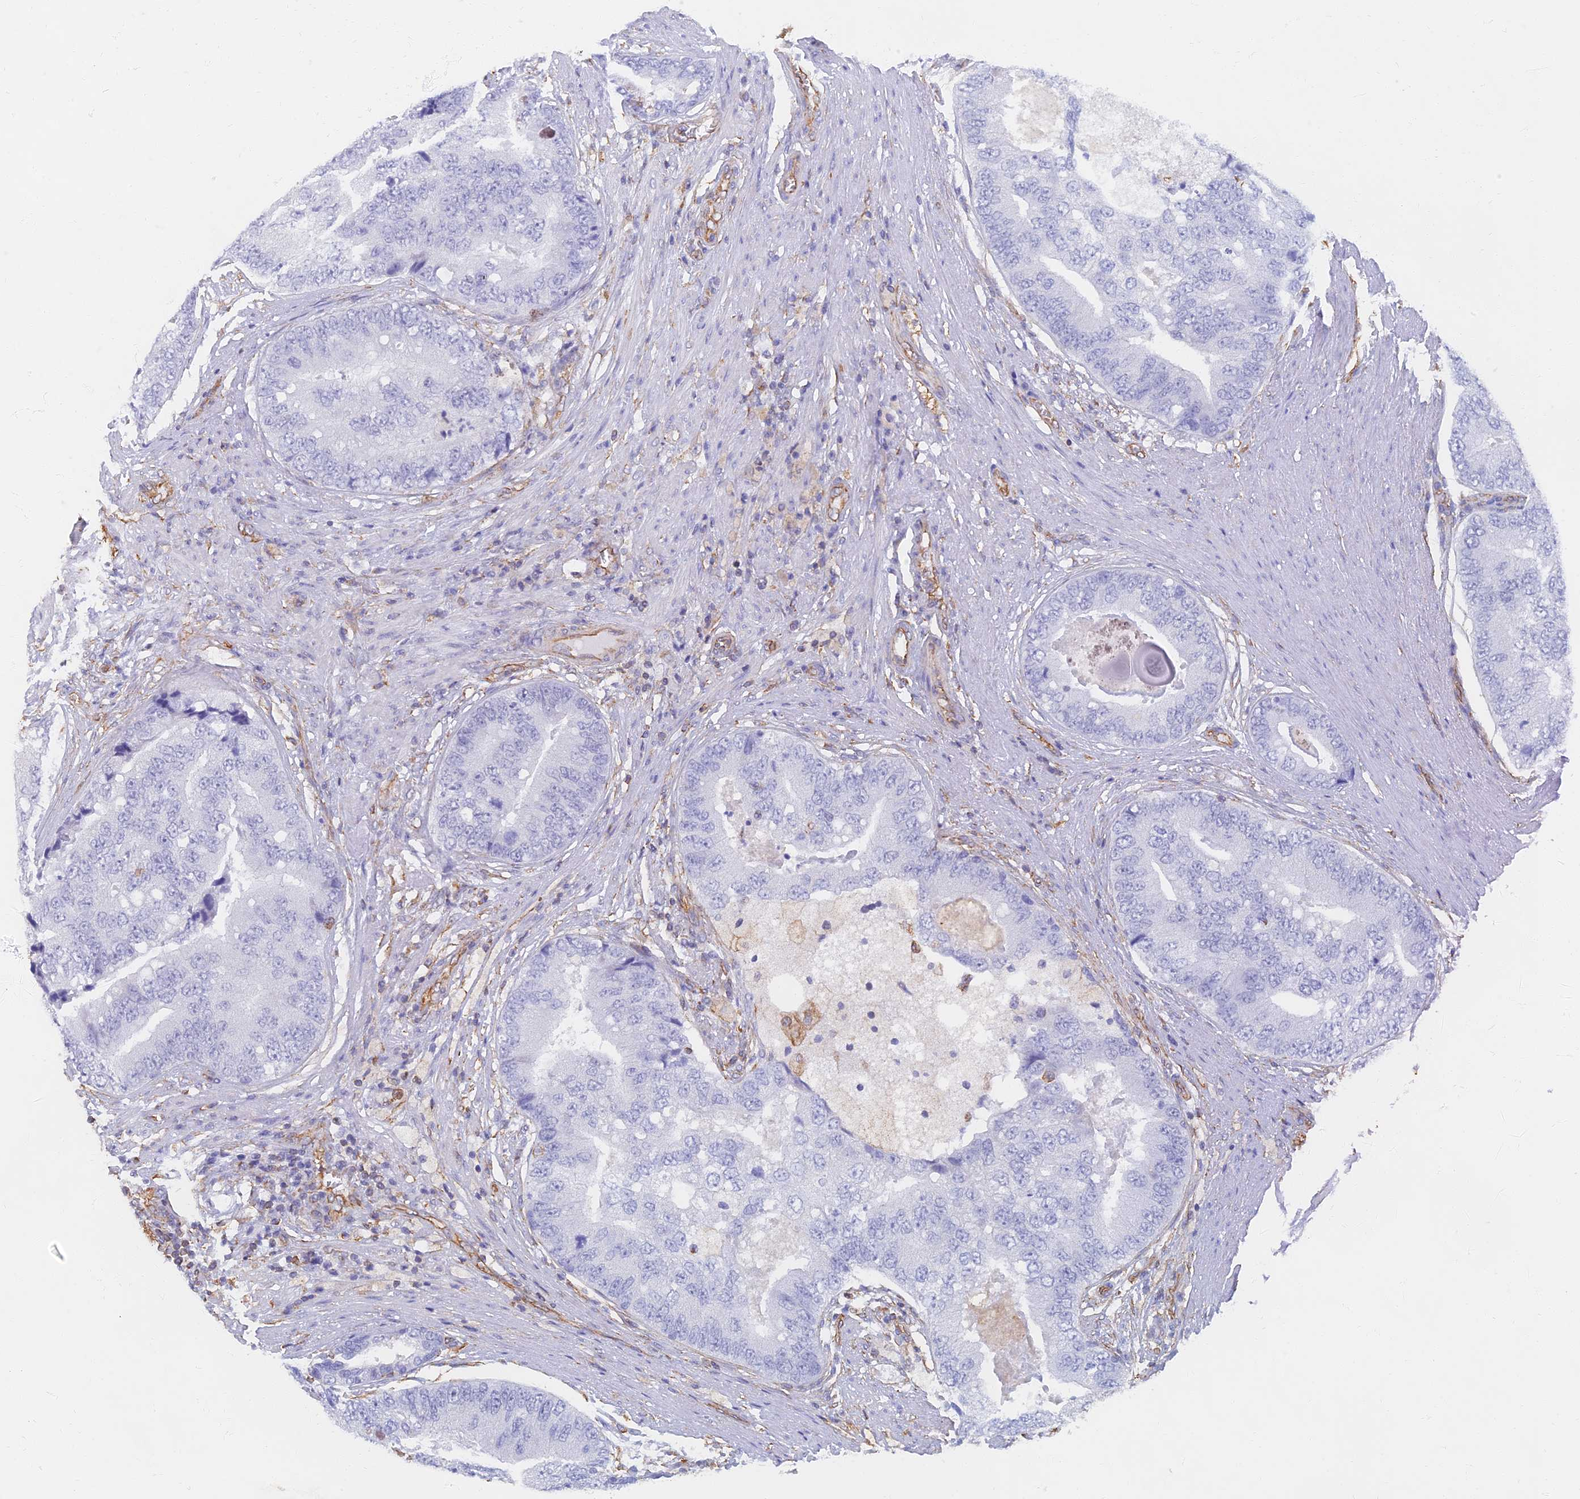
{"staining": {"intensity": "negative", "quantity": "none", "location": "none"}, "tissue": "prostate cancer", "cell_type": "Tumor cells", "image_type": "cancer", "snomed": [{"axis": "morphology", "description": "Adenocarcinoma, High grade"}, {"axis": "topography", "description": "Prostate"}], "caption": "Tumor cells show no significant positivity in adenocarcinoma (high-grade) (prostate). Brightfield microscopy of immunohistochemistry (IHC) stained with DAB (brown) and hematoxylin (blue), captured at high magnification.", "gene": "RMC1", "patient": {"sex": "male", "age": 70}}